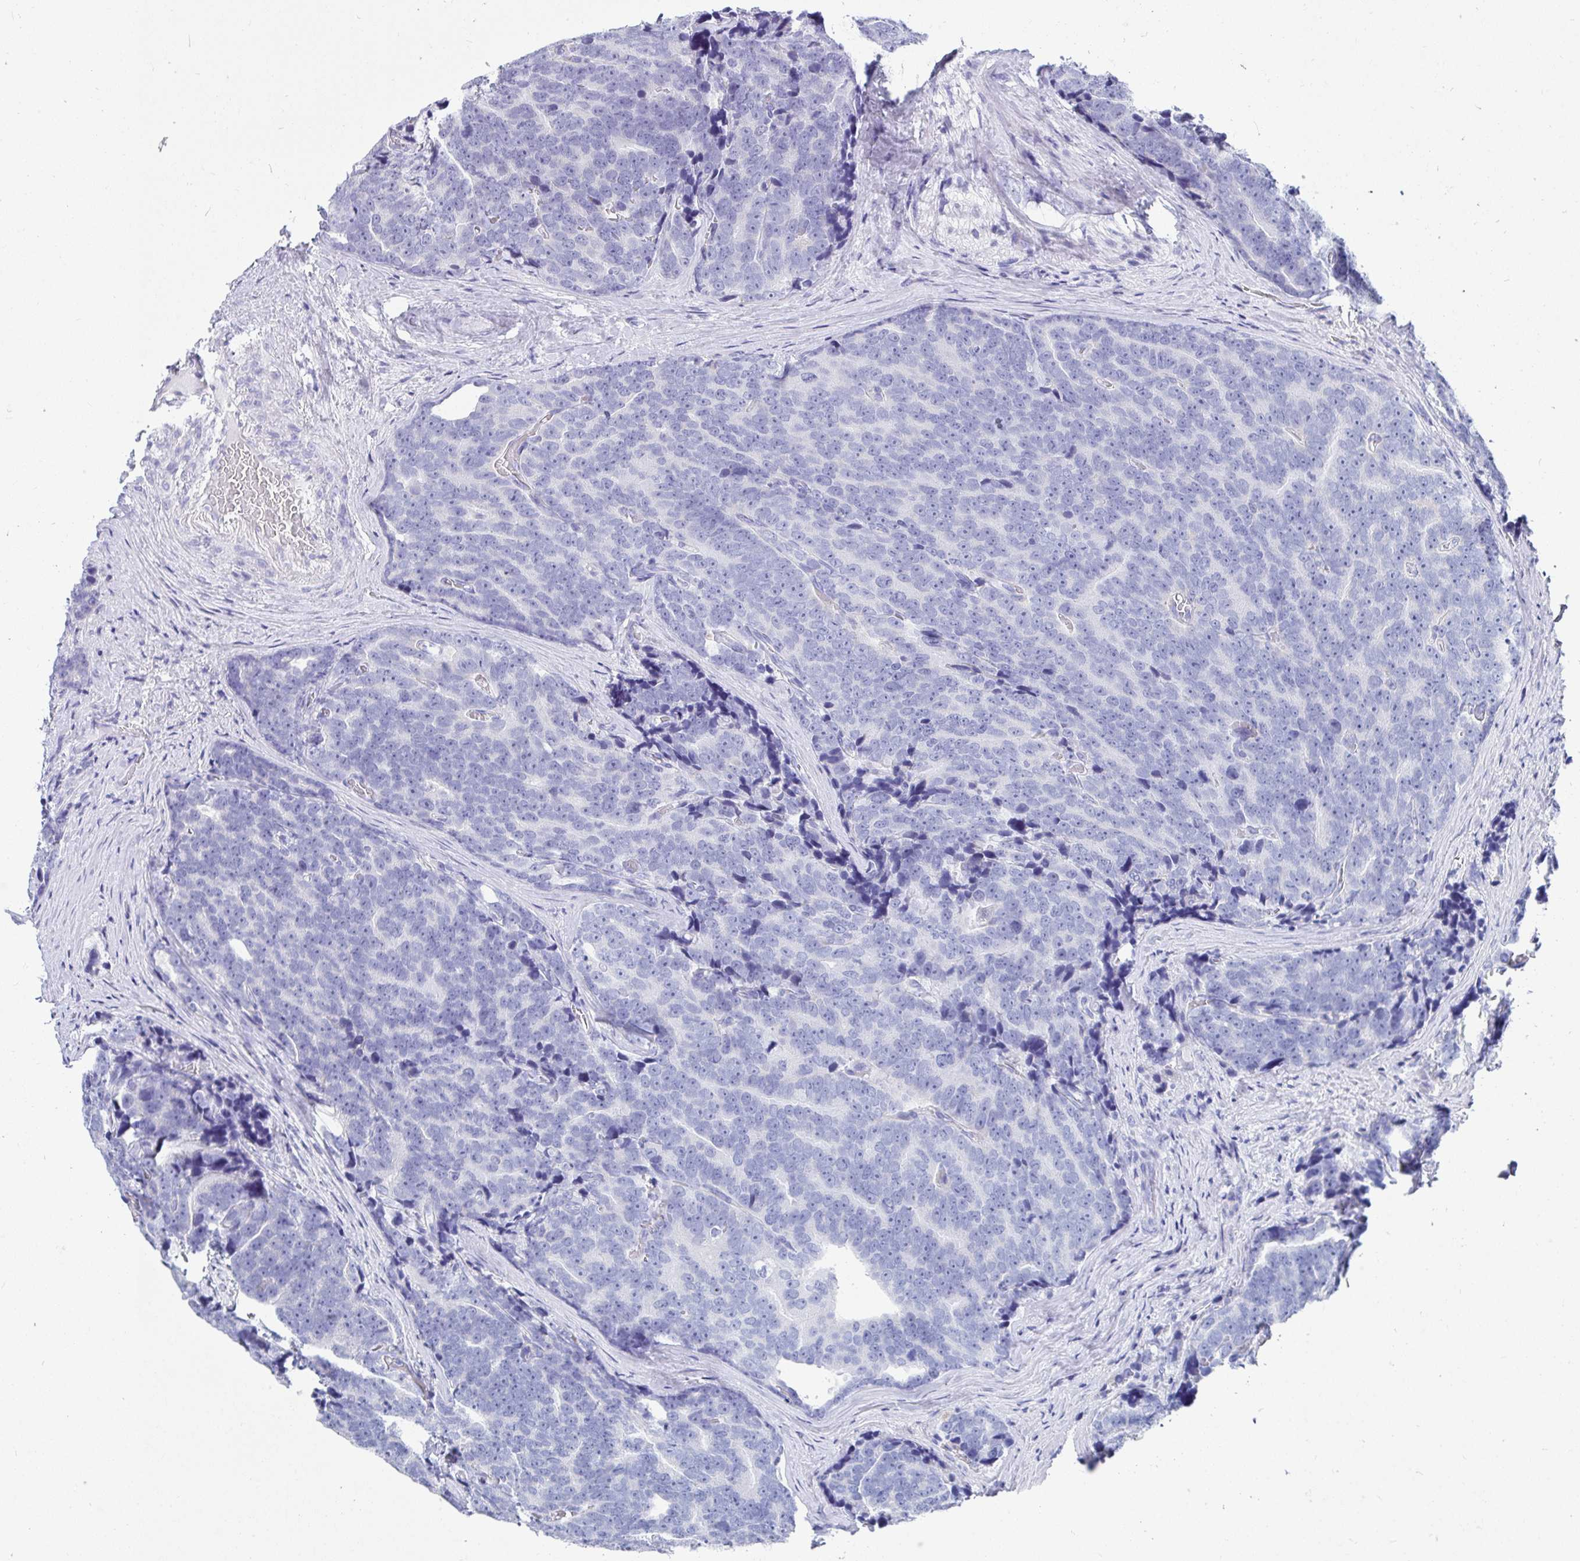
{"staining": {"intensity": "negative", "quantity": "none", "location": "none"}, "tissue": "prostate cancer", "cell_type": "Tumor cells", "image_type": "cancer", "snomed": [{"axis": "morphology", "description": "Adenocarcinoma, Low grade"}, {"axis": "topography", "description": "Prostate"}], "caption": "Protein analysis of adenocarcinoma (low-grade) (prostate) exhibits no significant expression in tumor cells. The staining is performed using DAB (3,3'-diaminobenzidine) brown chromogen with nuclei counter-stained in using hematoxylin.", "gene": "ZPBP2", "patient": {"sex": "male", "age": 62}}